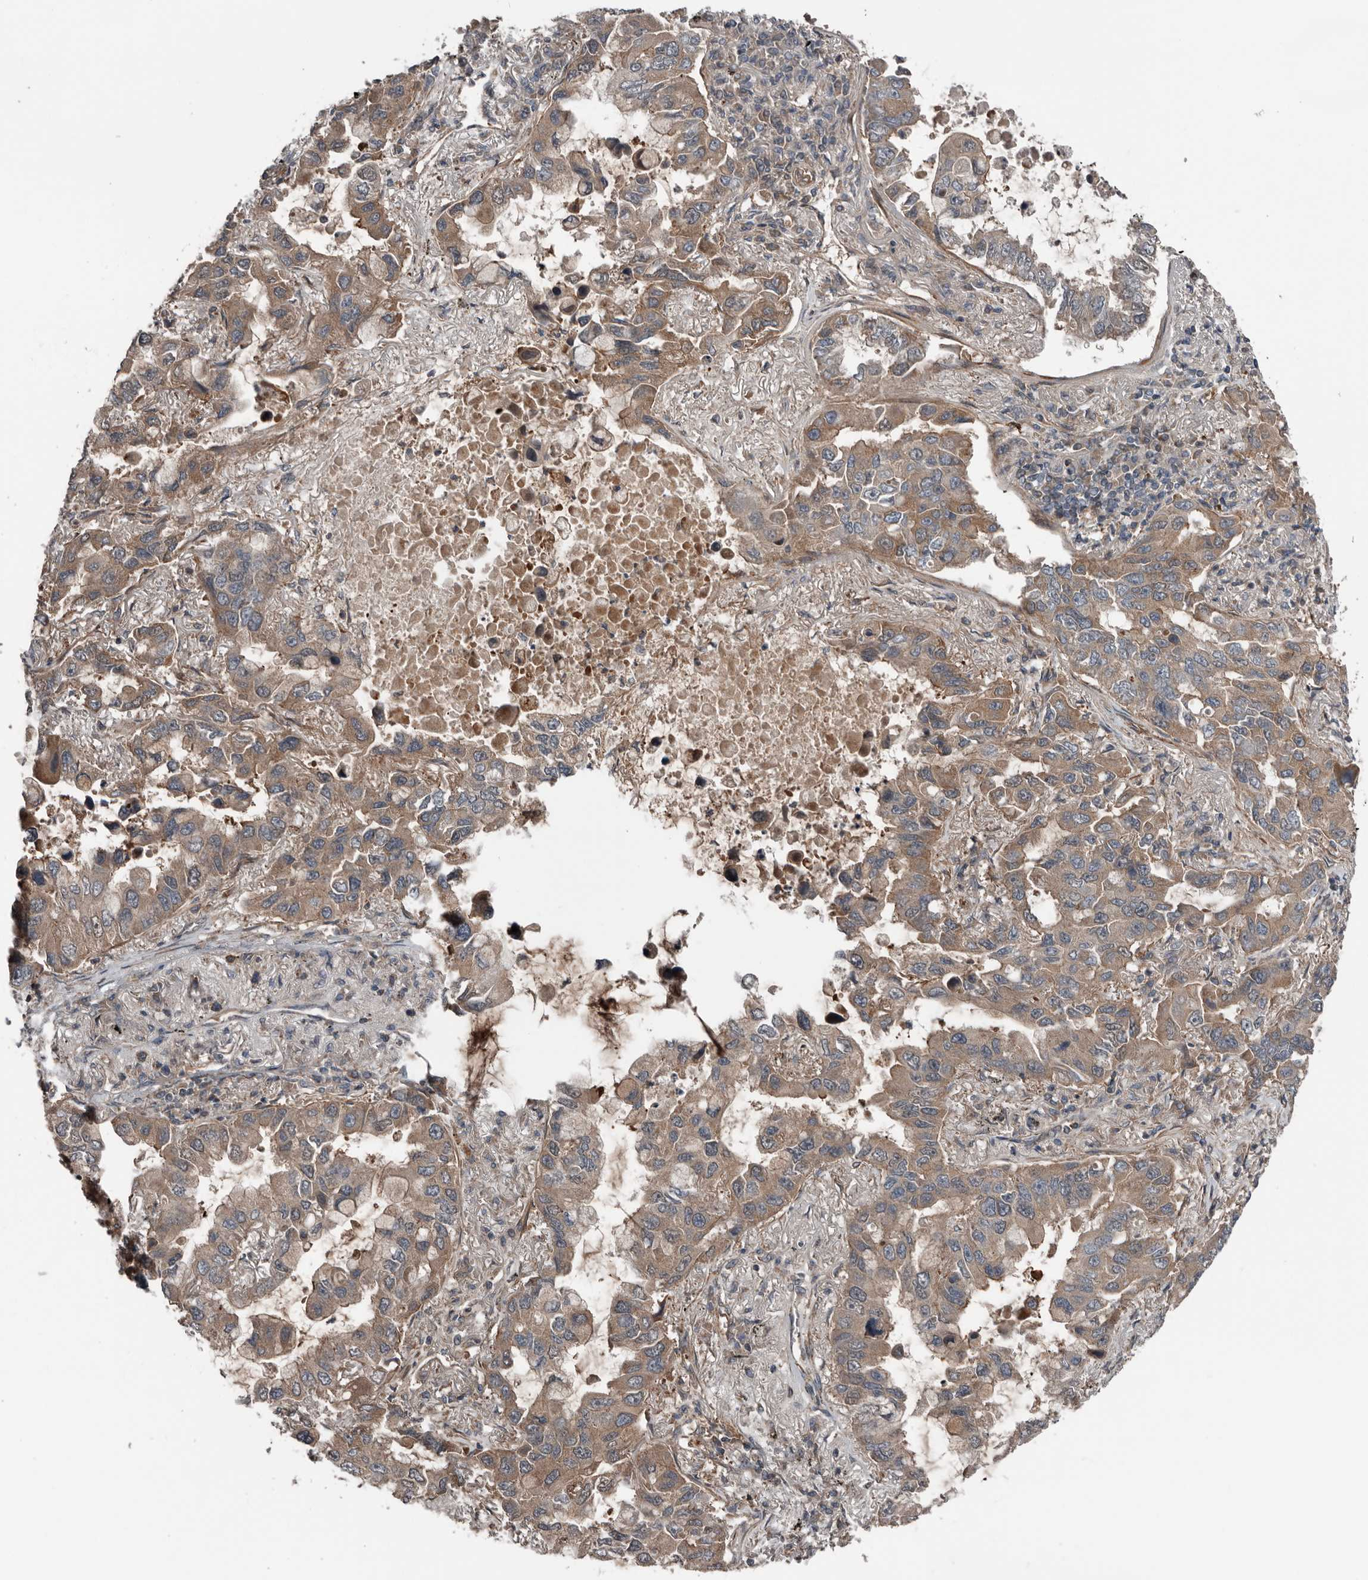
{"staining": {"intensity": "moderate", "quantity": ">75%", "location": "cytoplasmic/membranous"}, "tissue": "lung cancer", "cell_type": "Tumor cells", "image_type": "cancer", "snomed": [{"axis": "morphology", "description": "Adenocarcinoma, NOS"}, {"axis": "topography", "description": "Lung"}], "caption": "DAB immunohistochemical staining of lung cancer (adenocarcinoma) reveals moderate cytoplasmic/membranous protein expression in approximately >75% of tumor cells.", "gene": "DNAJB4", "patient": {"sex": "male", "age": 64}}